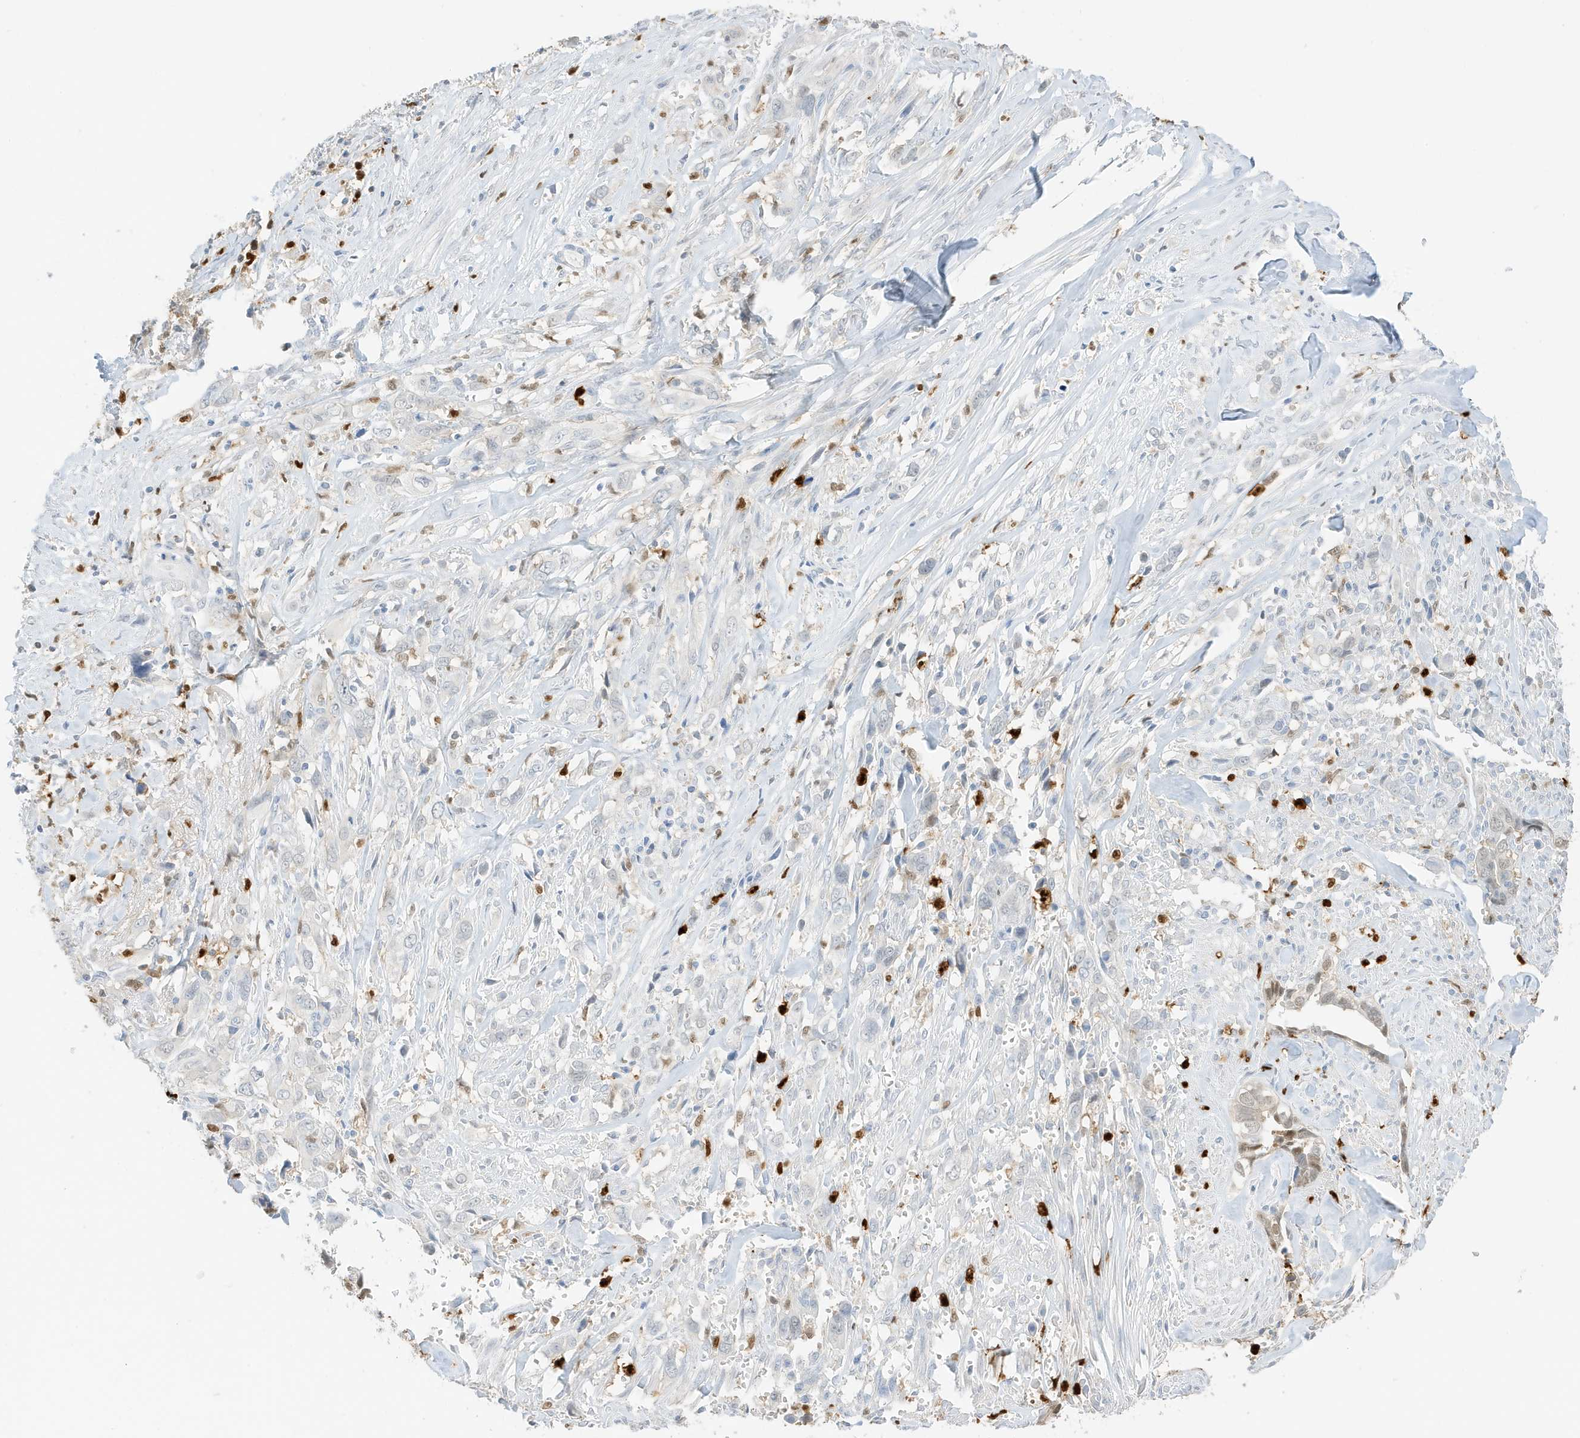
{"staining": {"intensity": "negative", "quantity": "none", "location": "none"}, "tissue": "liver cancer", "cell_type": "Tumor cells", "image_type": "cancer", "snomed": [{"axis": "morphology", "description": "Cholangiocarcinoma"}, {"axis": "topography", "description": "Liver"}], "caption": "Protein analysis of liver cancer exhibits no significant staining in tumor cells.", "gene": "GCA", "patient": {"sex": "female", "age": 79}}